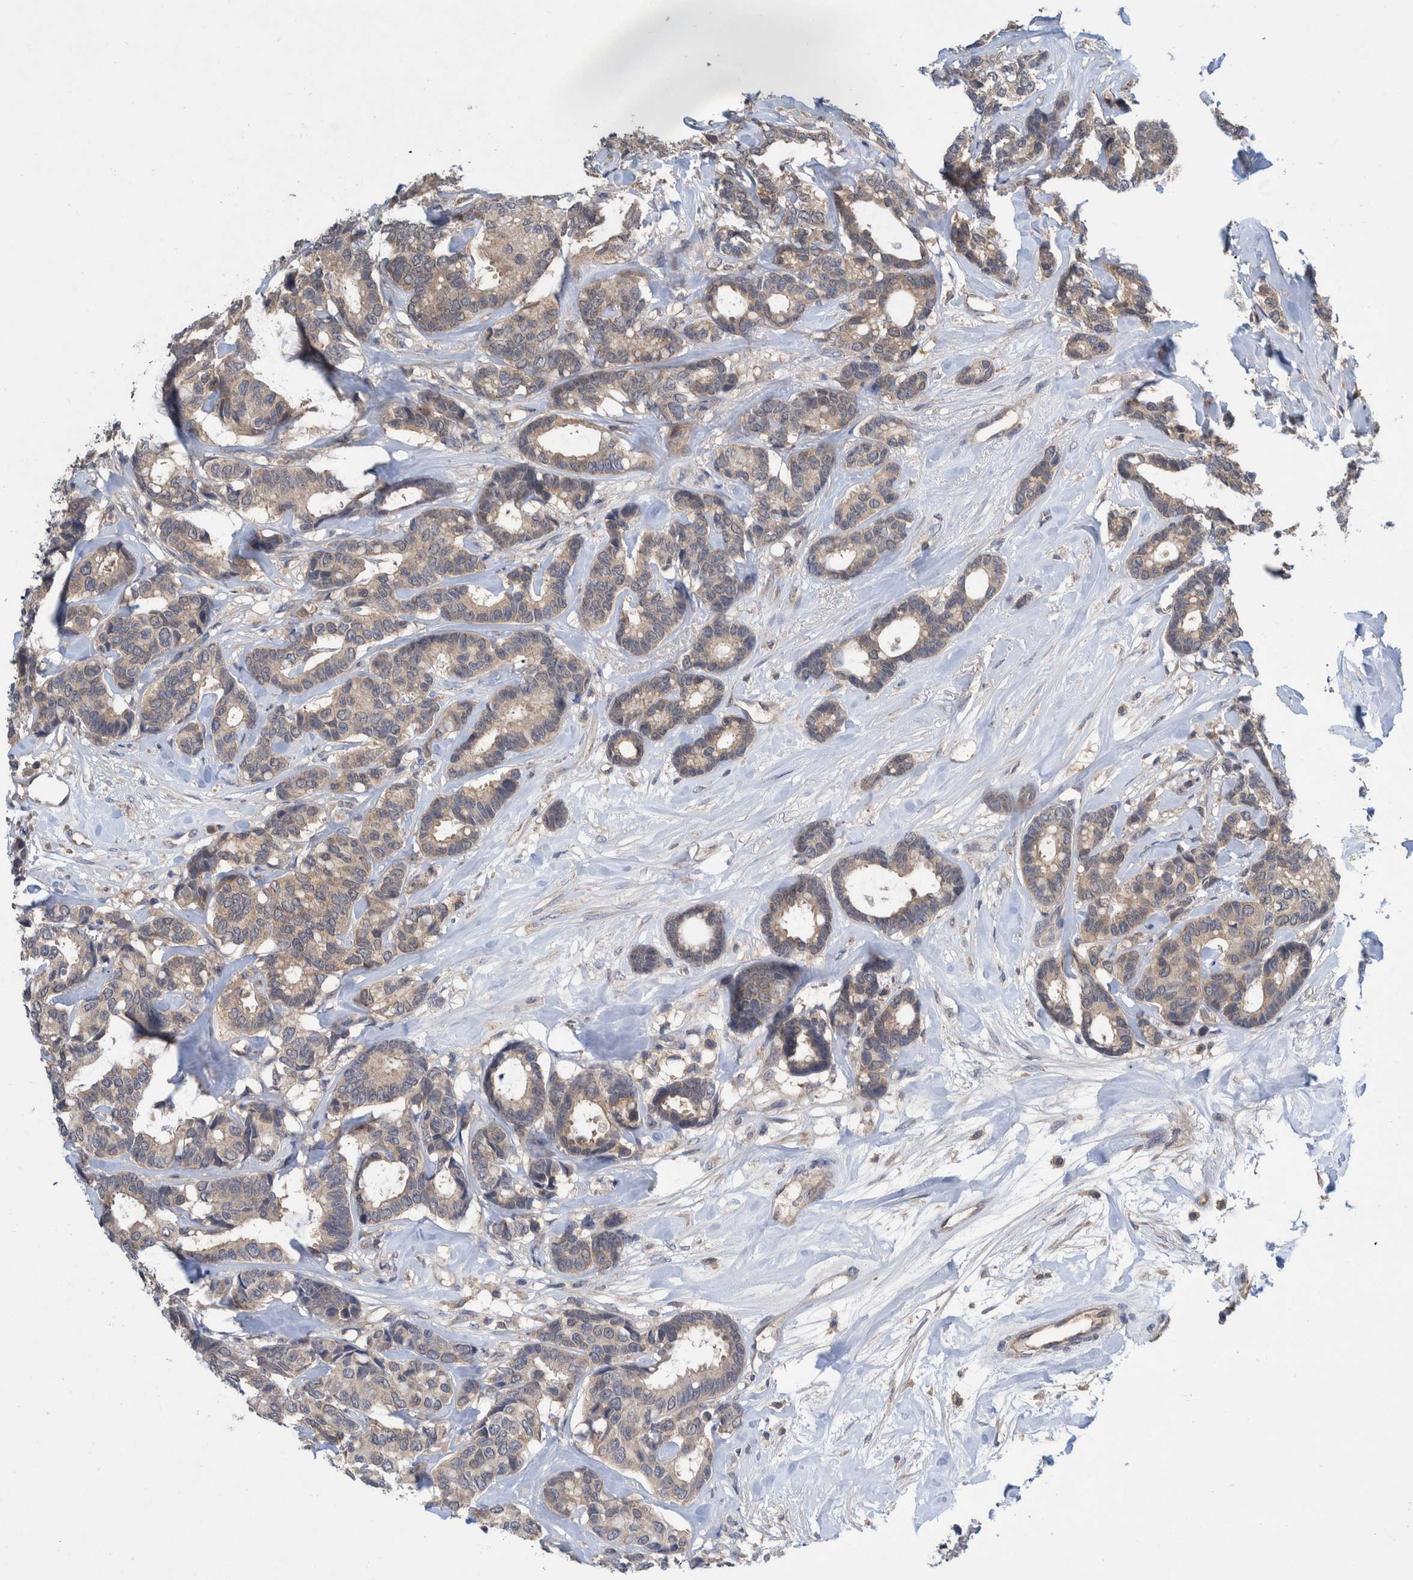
{"staining": {"intensity": "weak", "quantity": ">75%", "location": "cytoplasmic/membranous"}, "tissue": "breast cancer", "cell_type": "Tumor cells", "image_type": "cancer", "snomed": [{"axis": "morphology", "description": "Duct carcinoma"}, {"axis": "topography", "description": "Breast"}], "caption": "Immunohistochemical staining of invasive ductal carcinoma (breast) displays low levels of weak cytoplasmic/membranous protein positivity in about >75% of tumor cells. The staining is performed using DAB brown chromogen to label protein expression. The nuclei are counter-stained blue using hematoxylin.", "gene": "PLPBP", "patient": {"sex": "female", "age": 87}}